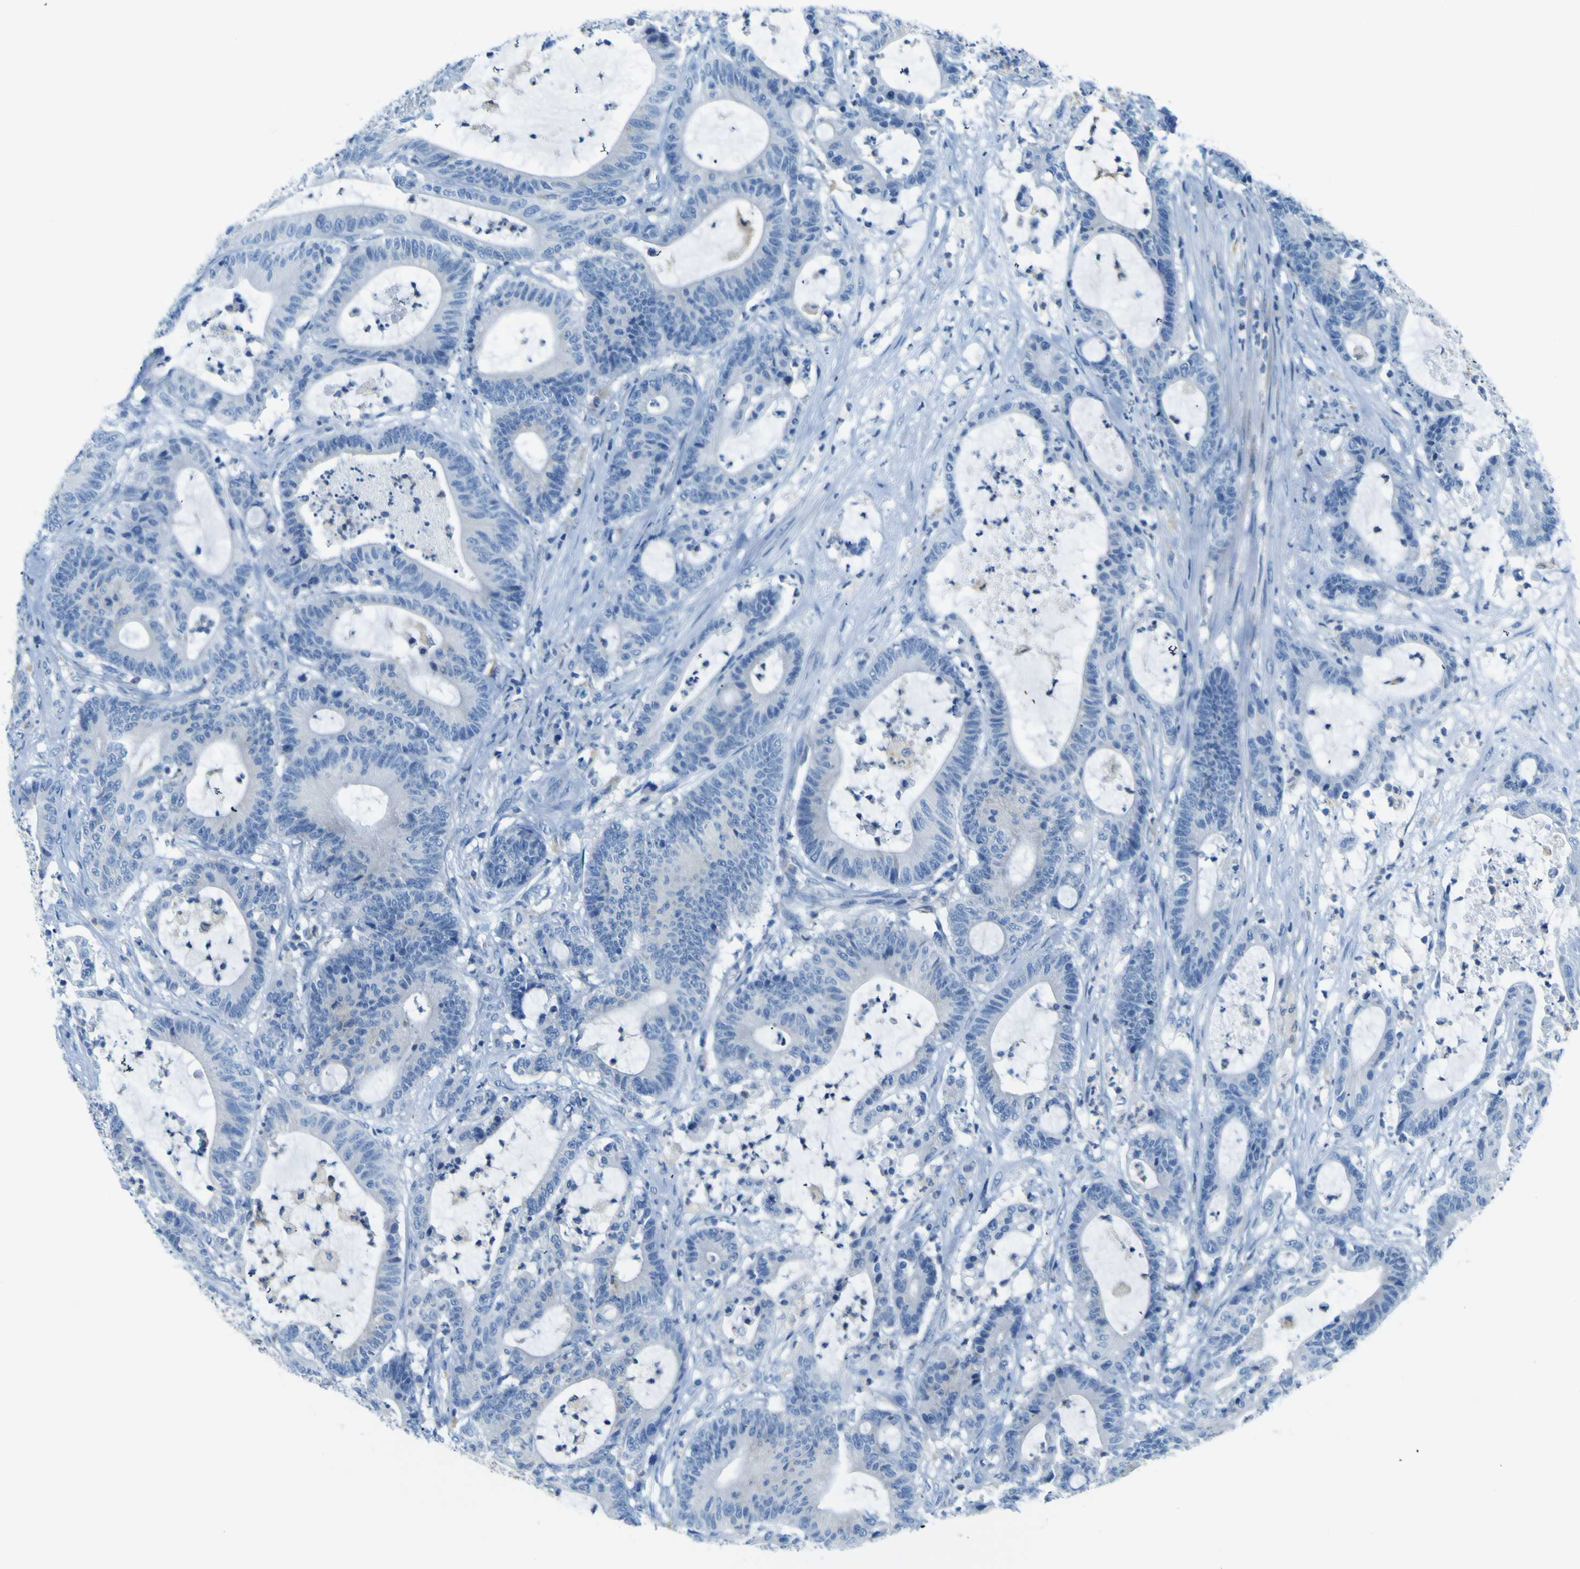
{"staining": {"intensity": "negative", "quantity": "none", "location": "none"}, "tissue": "colorectal cancer", "cell_type": "Tumor cells", "image_type": "cancer", "snomed": [{"axis": "morphology", "description": "Adenocarcinoma, NOS"}, {"axis": "topography", "description": "Colon"}], "caption": "A high-resolution image shows immunohistochemistry staining of colorectal cancer (adenocarcinoma), which demonstrates no significant expression in tumor cells. (Brightfield microscopy of DAB immunohistochemistry at high magnification).", "gene": "ACSL1", "patient": {"sex": "female", "age": 84}}